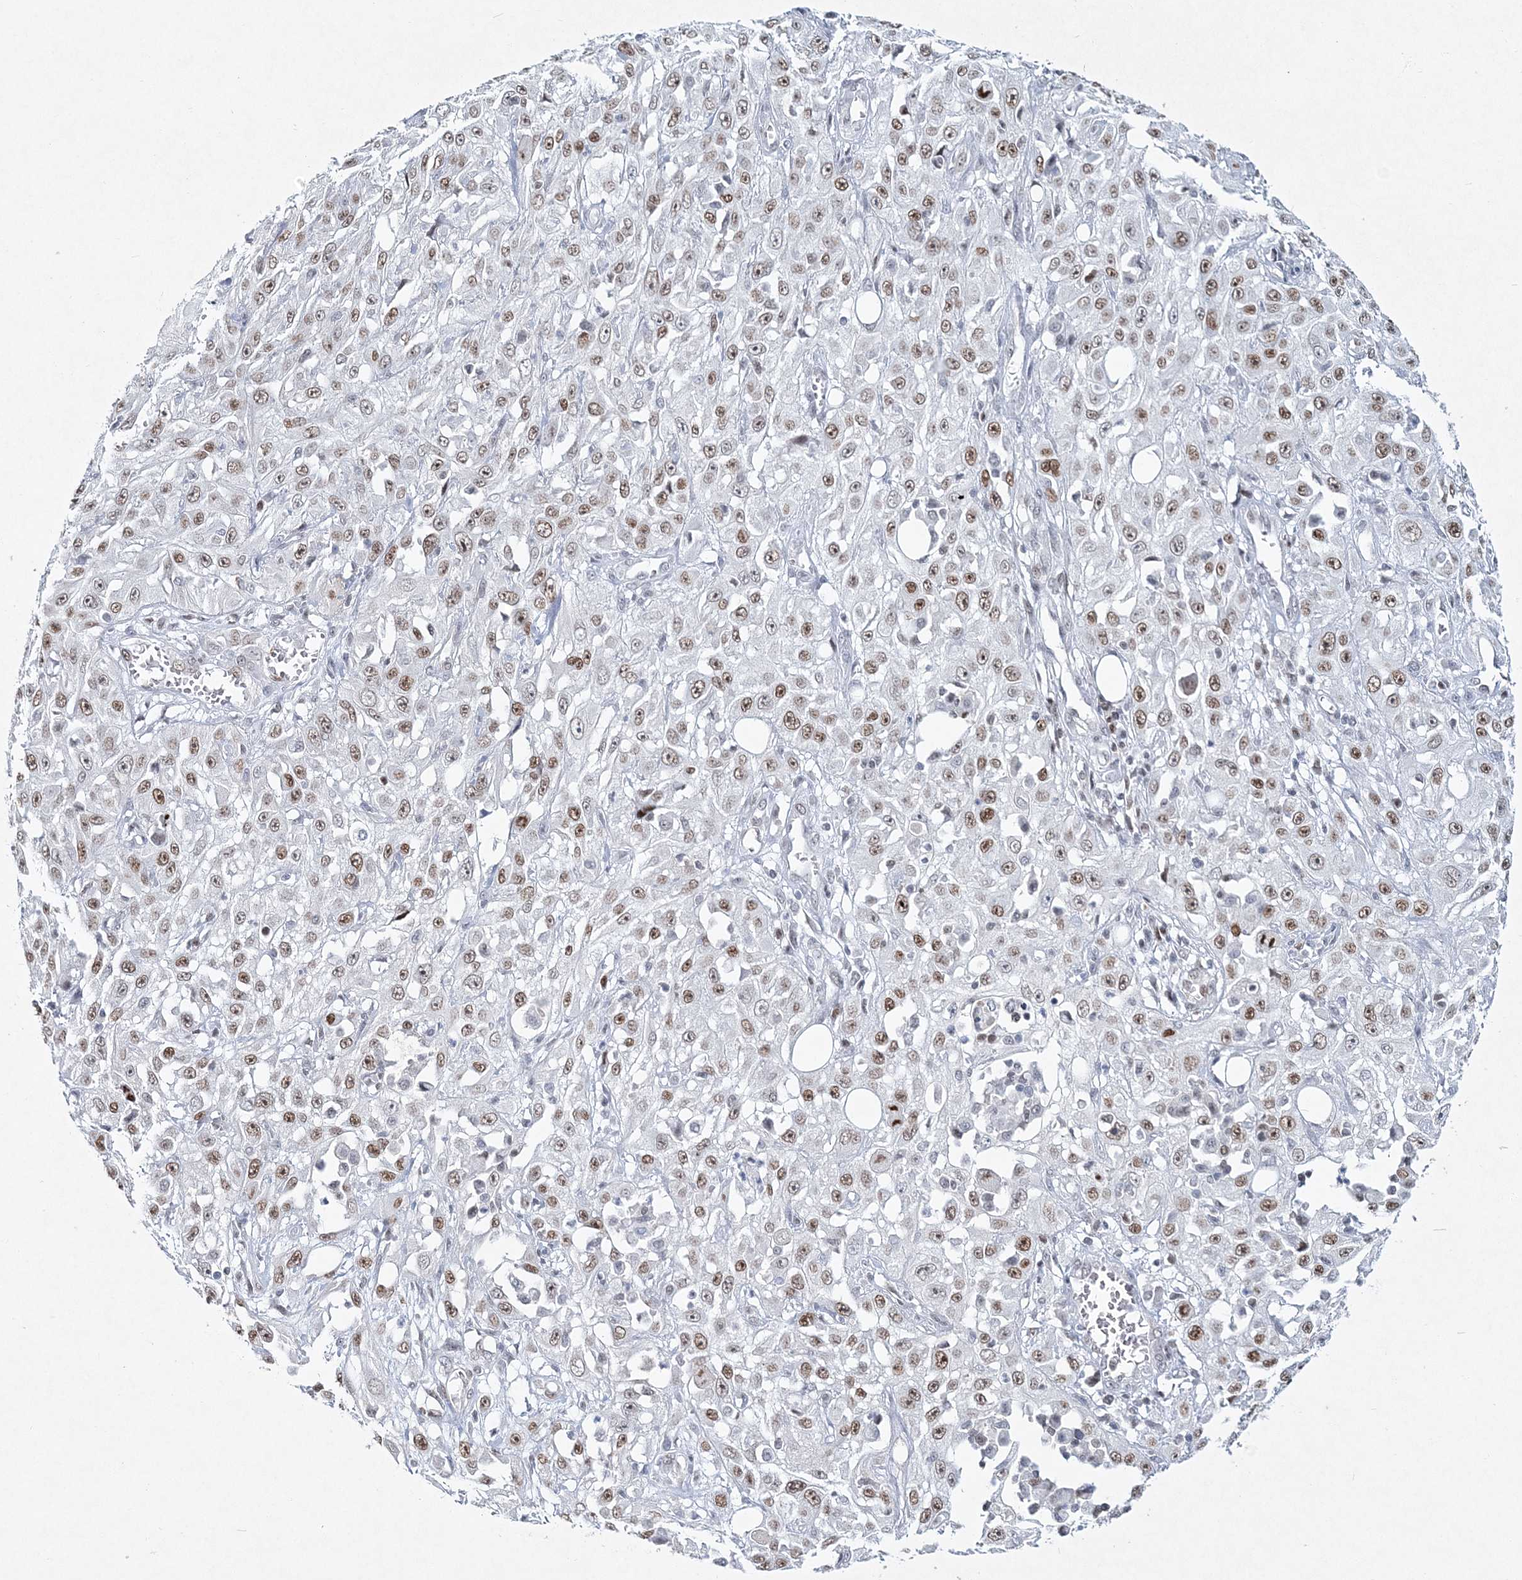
{"staining": {"intensity": "moderate", "quantity": ">75%", "location": "nuclear"}, "tissue": "skin cancer", "cell_type": "Tumor cells", "image_type": "cancer", "snomed": [{"axis": "morphology", "description": "Squamous cell carcinoma, NOS"}, {"axis": "morphology", "description": "Squamous cell carcinoma, metastatic, NOS"}, {"axis": "topography", "description": "Skin"}, {"axis": "topography", "description": "Lymph node"}], "caption": "Immunohistochemistry (IHC) photomicrograph of neoplastic tissue: skin cancer stained using immunohistochemistry demonstrates medium levels of moderate protein expression localized specifically in the nuclear of tumor cells, appearing as a nuclear brown color.", "gene": "LRRFIP2", "patient": {"sex": "male", "age": 75}}